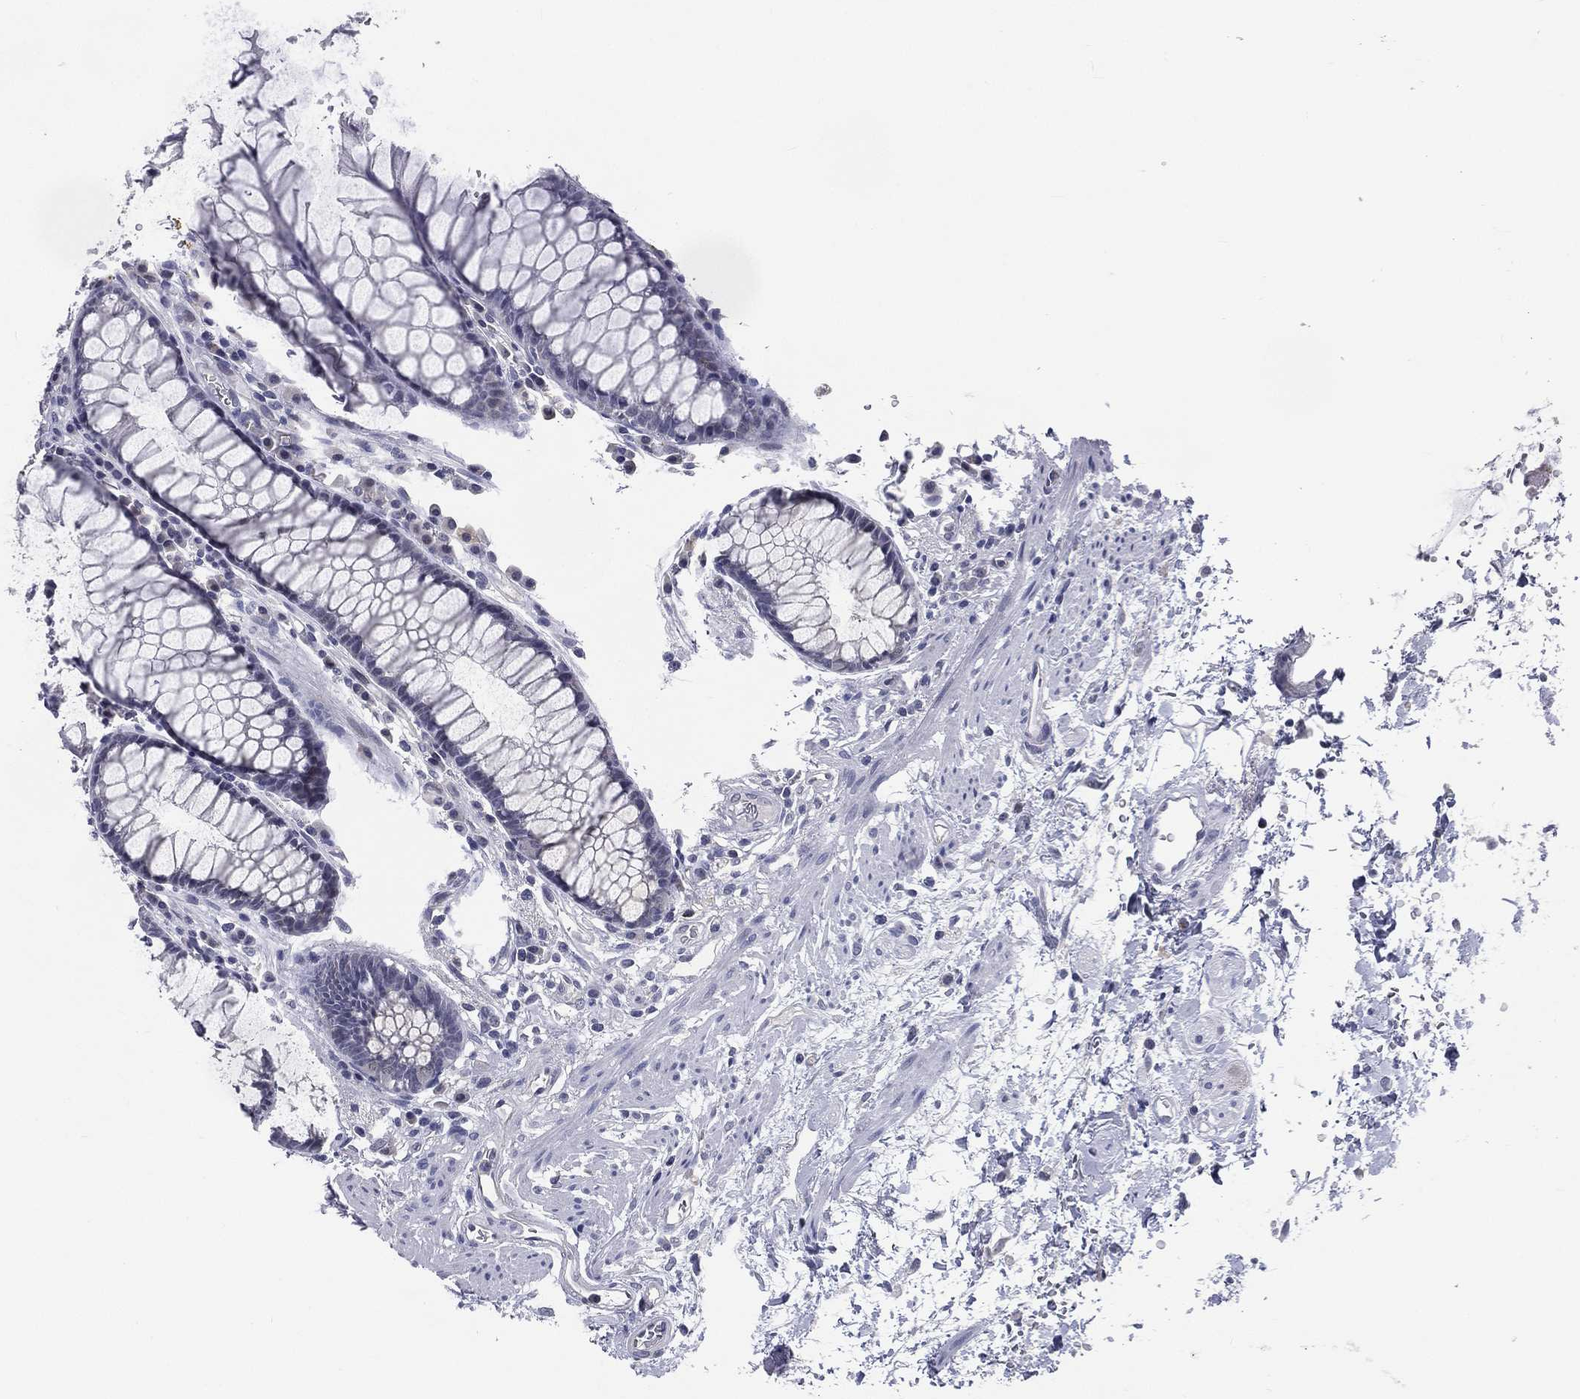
{"staining": {"intensity": "negative", "quantity": "none", "location": "none"}, "tissue": "rectum", "cell_type": "Glandular cells", "image_type": "normal", "snomed": [{"axis": "morphology", "description": "Normal tissue, NOS"}, {"axis": "topography", "description": "Rectum"}], "caption": "This is an immunohistochemistry micrograph of normal human rectum. There is no positivity in glandular cells.", "gene": "IFT27", "patient": {"sex": "female", "age": 68}}